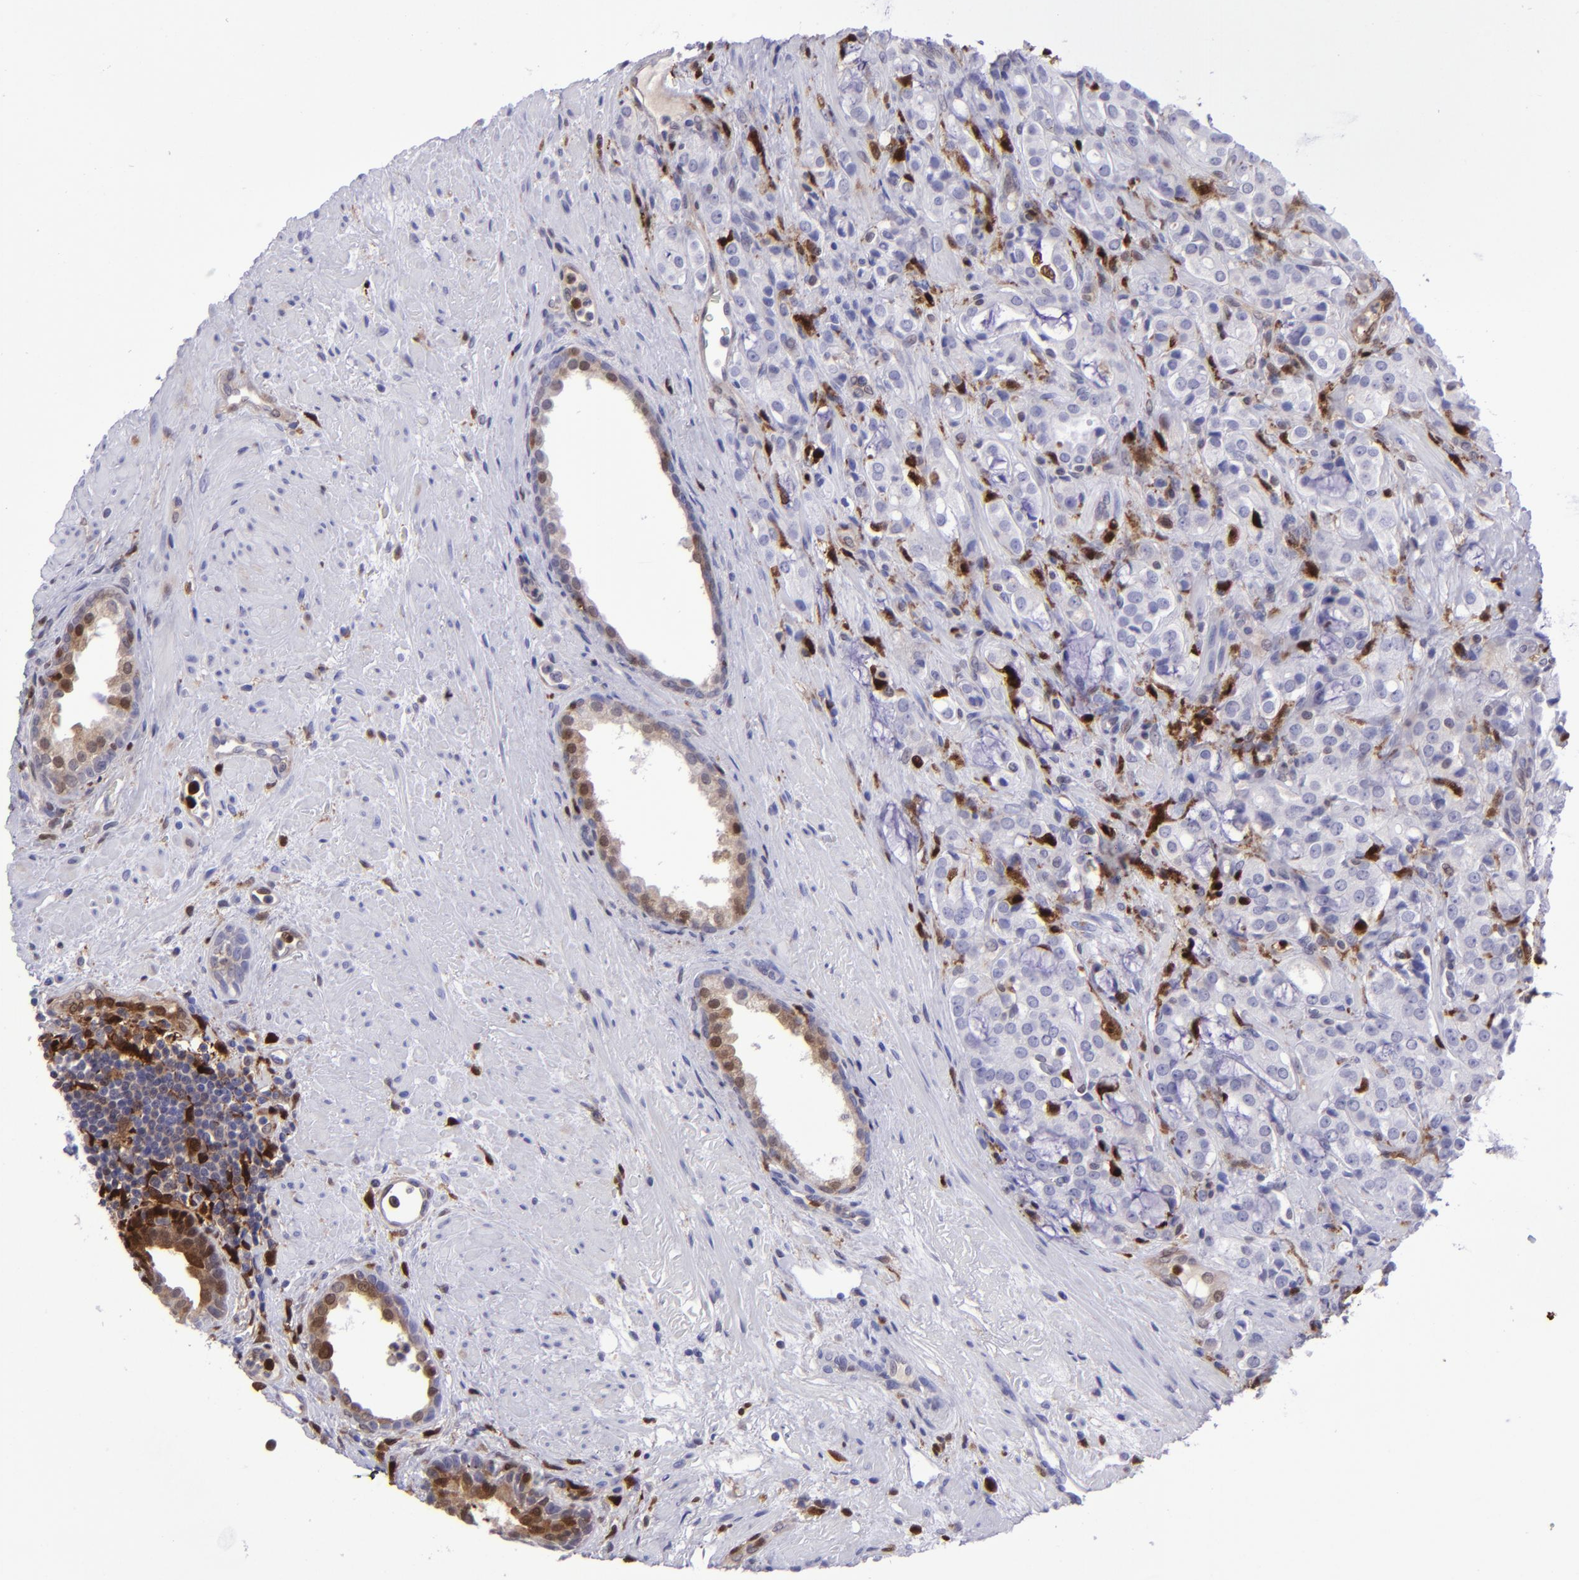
{"staining": {"intensity": "negative", "quantity": "none", "location": "none"}, "tissue": "prostate cancer", "cell_type": "Tumor cells", "image_type": "cancer", "snomed": [{"axis": "morphology", "description": "Adenocarcinoma, High grade"}, {"axis": "topography", "description": "Prostate"}], "caption": "Tumor cells are negative for brown protein staining in prostate cancer (high-grade adenocarcinoma).", "gene": "TYMP", "patient": {"sex": "male", "age": 72}}